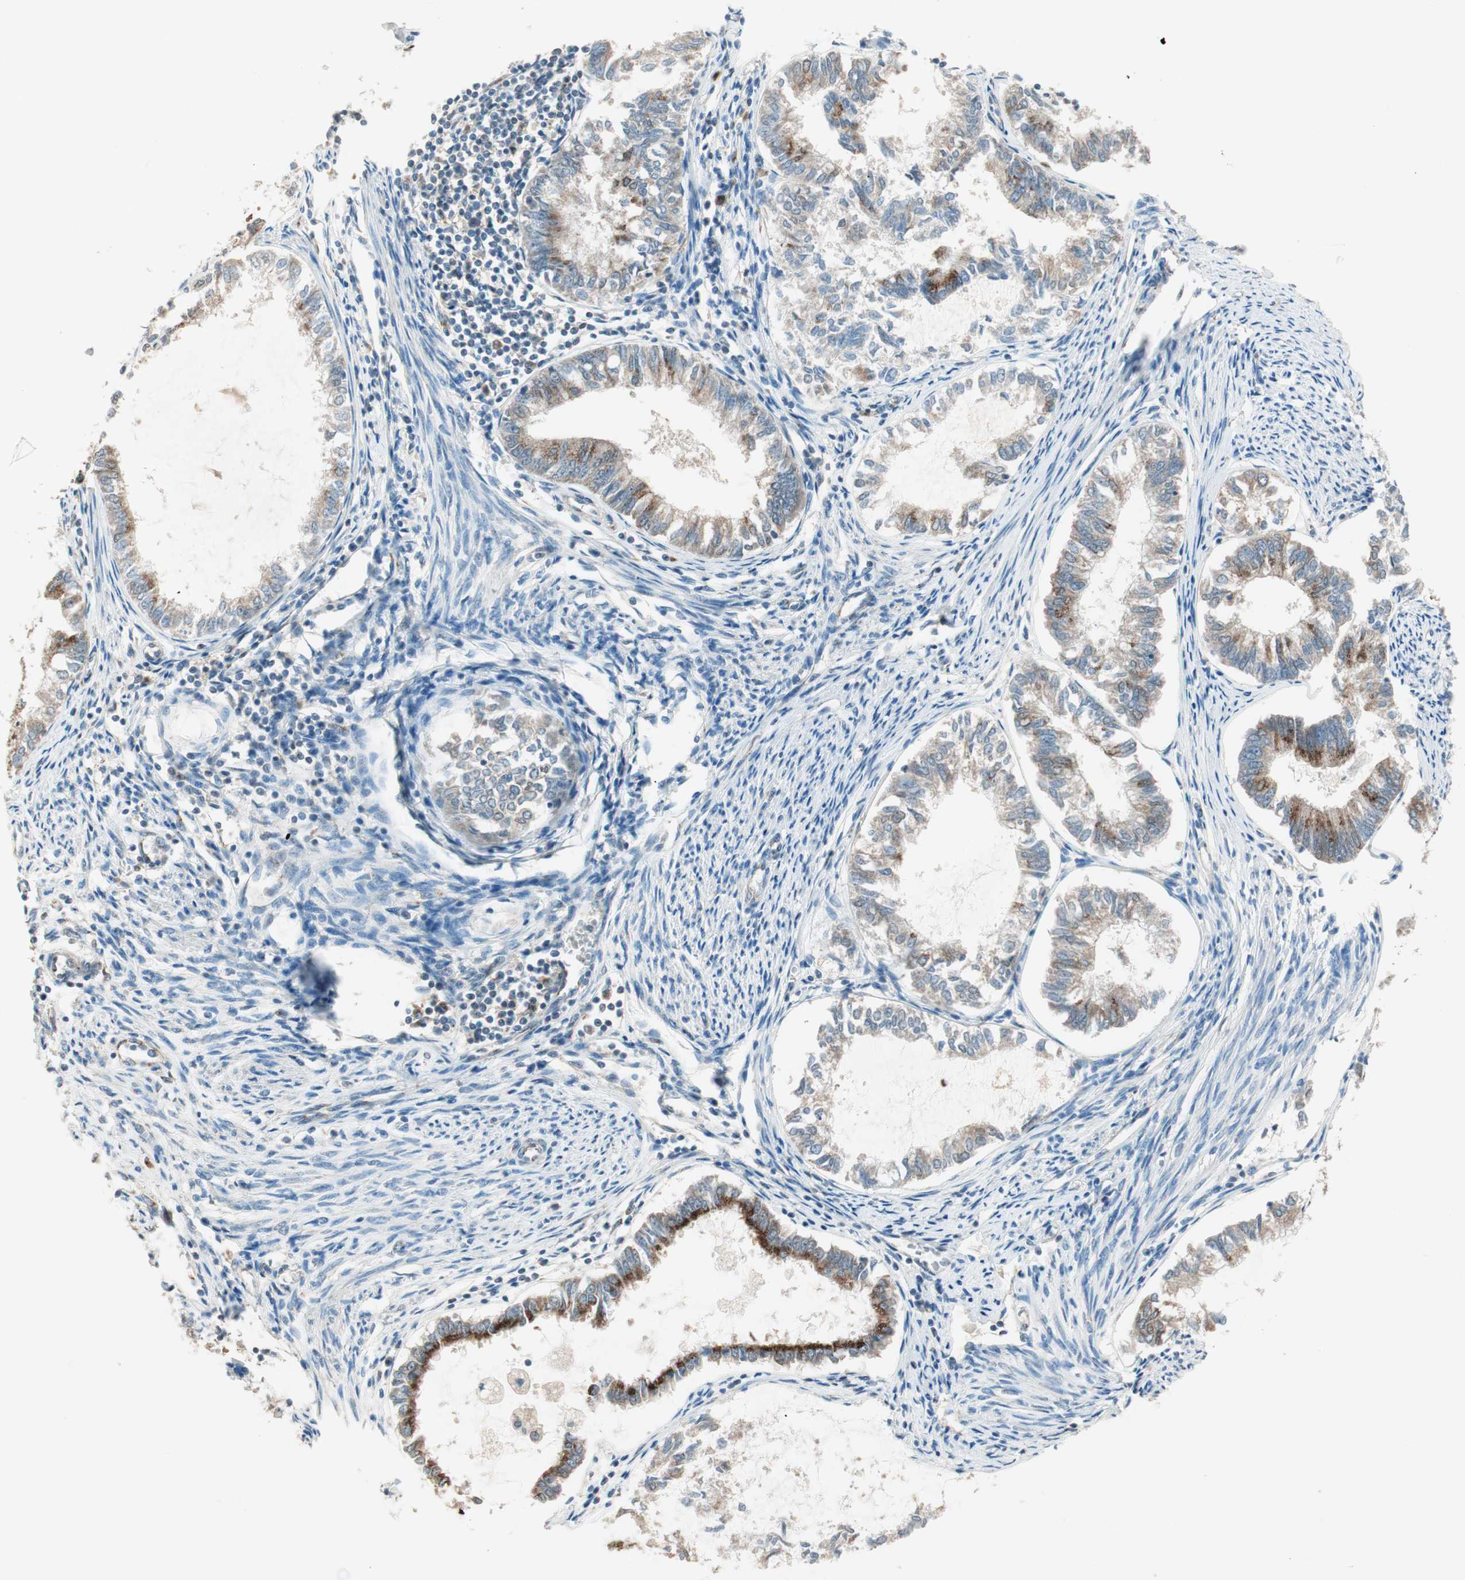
{"staining": {"intensity": "strong", "quantity": "25%-75%", "location": "cytoplasmic/membranous"}, "tissue": "endometrial cancer", "cell_type": "Tumor cells", "image_type": "cancer", "snomed": [{"axis": "morphology", "description": "Adenocarcinoma, NOS"}, {"axis": "topography", "description": "Endometrium"}], "caption": "The micrograph demonstrates staining of endometrial adenocarcinoma, revealing strong cytoplasmic/membranous protein expression (brown color) within tumor cells.", "gene": "SEC16A", "patient": {"sex": "female", "age": 86}}